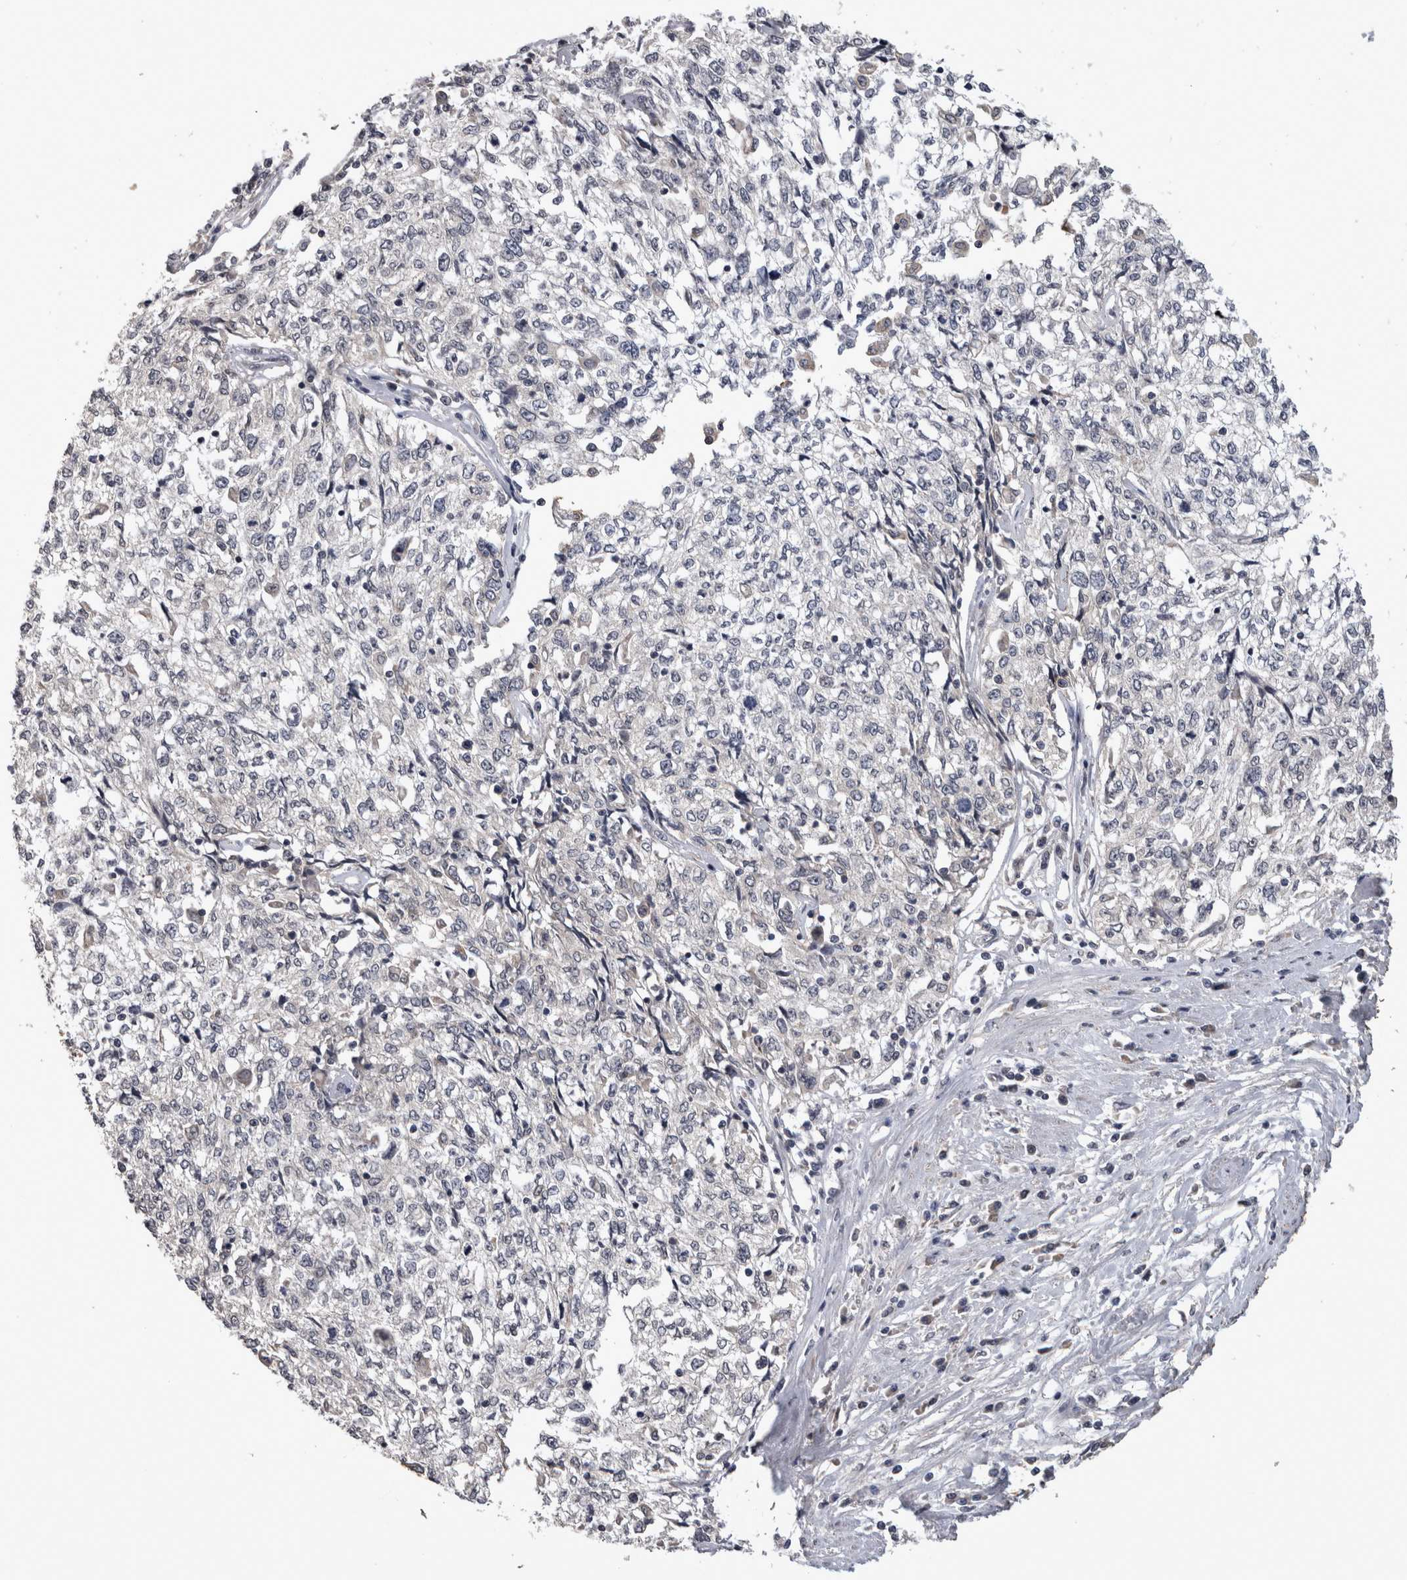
{"staining": {"intensity": "negative", "quantity": "none", "location": "none"}, "tissue": "cervical cancer", "cell_type": "Tumor cells", "image_type": "cancer", "snomed": [{"axis": "morphology", "description": "Squamous cell carcinoma, NOS"}, {"axis": "topography", "description": "Cervix"}], "caption": "There is no significant positivity in tumor cells of cervical squamous cell carcinoma. Brightfield microscopy of IHC stained with DAB (3,3'-diaminobenzidine) (brown) and hematoxylin (blue), captured at high magnification.", "gene": "ZNF114", "patient": {"sex": "female", "age": 57}}